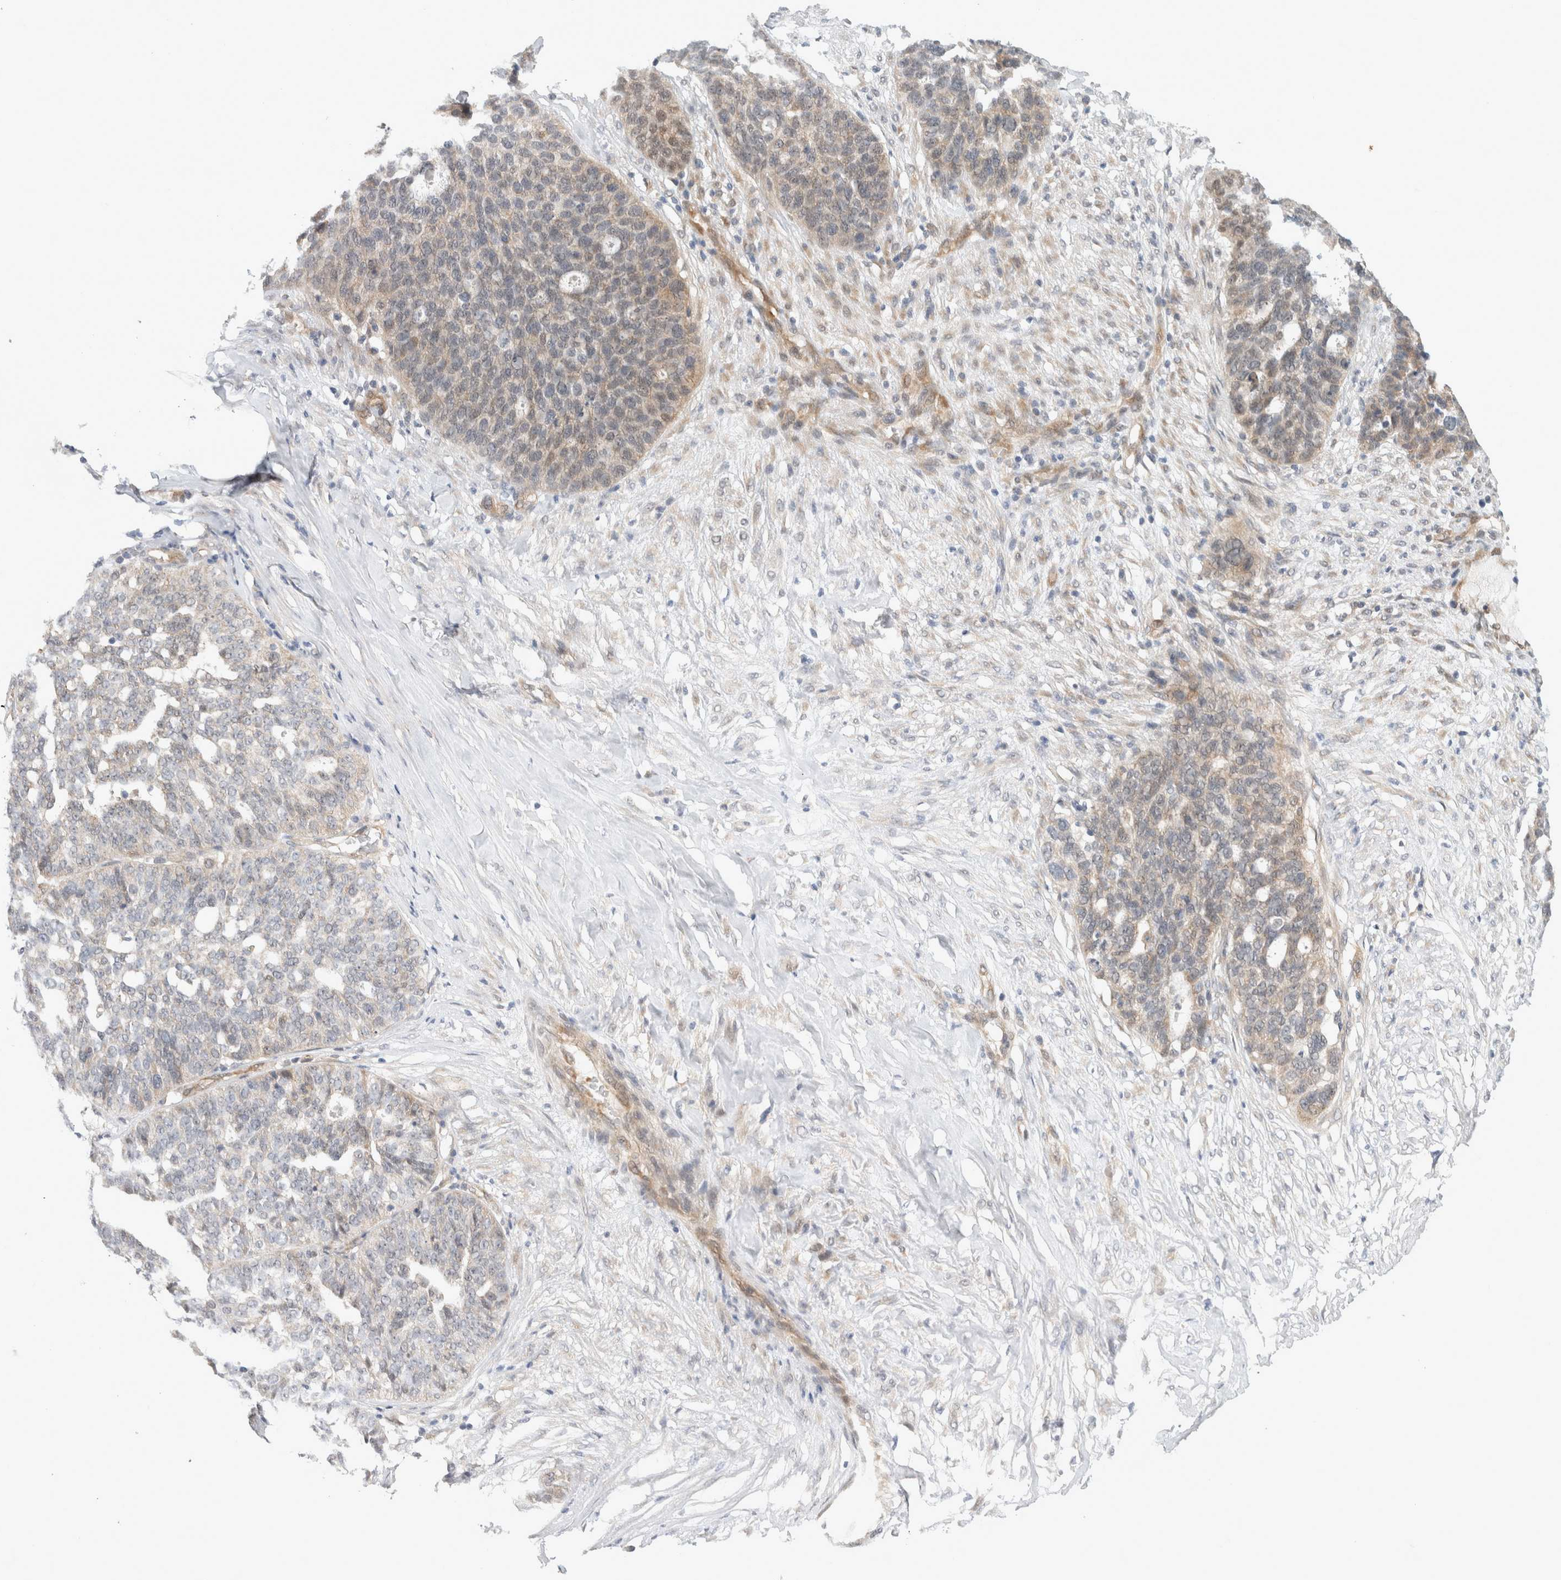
{"staining": {"intensity": "weak", "quantity": "<25%", "location": "cytoplasmic/membranous"}, "tissue": "ovarian cancer", "cell_type": "Tumor cells", "image_type": "cancer", "snomed": [{"axis": "morphology", "description": "Cystadenocarcinoma, serous, NOS"}, {"axis": "topography", "description": "Ovary"}], "caption": "A histopathology image of human serous cystadenocarcinoma (ovarian) is negative for staining in tumor cells. Nuclei are stained in blue.", "gene": "EIF4G3", "patient": {"sex": "female", "age": 59}}